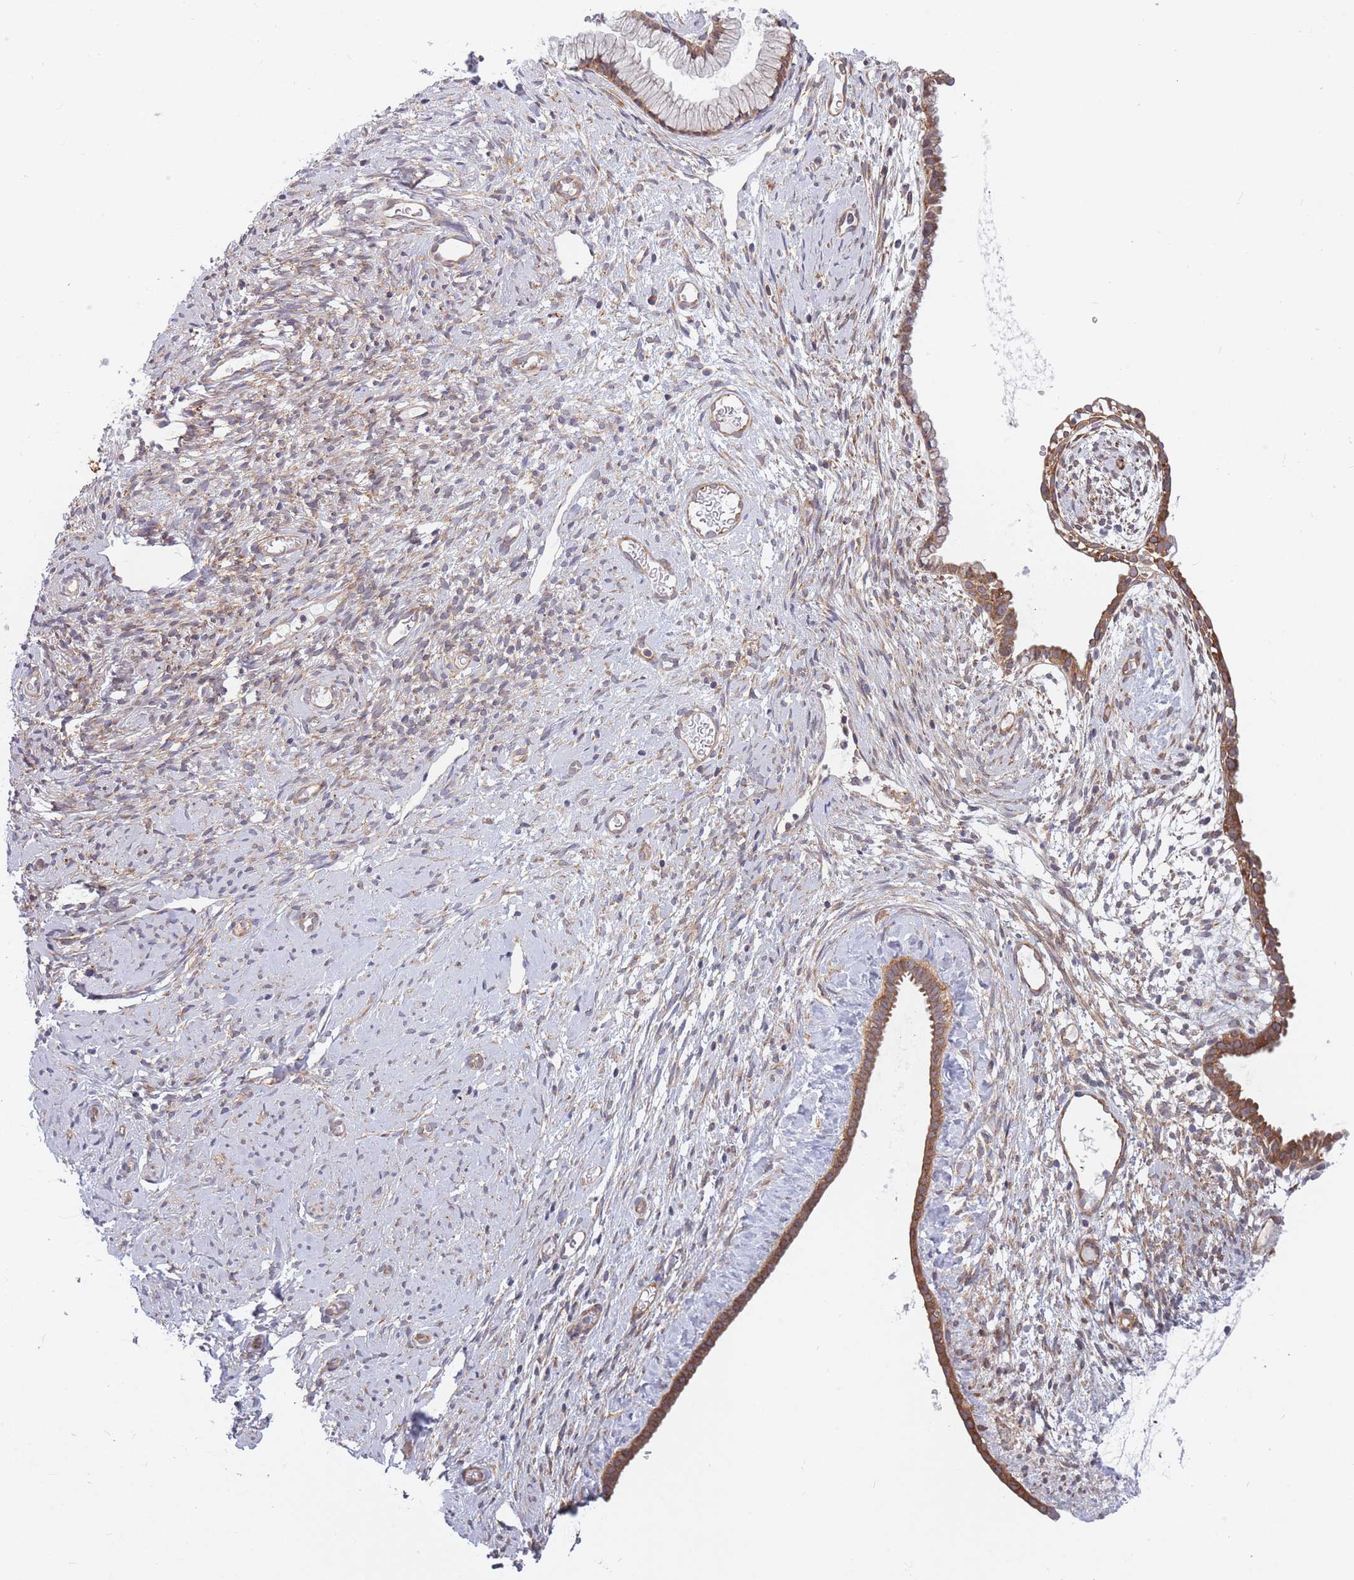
{"staining": {"intensity": "strong", "quantity": ">75%", "location": "cytoplasmic/membranous"}, "tissue": "cervix", "cell_type": "Glandular cells", "image_type": "normal", "snomed": [{"axis": "morphology", "description": "Normal tissue, NOS"}, {"axis": "topography", "description": "Cervix"}], "caption": "Immunohistochemical staining of normal cervix demonstrates high levels of strong cytoplasmic/membranous staining in approximately >75% of glandular cells. (DAB IHC, brown staining for protein, blue staining for nuclei).", "gene": "CCDC124", "patient": {"sex": "female", "age": 76}}